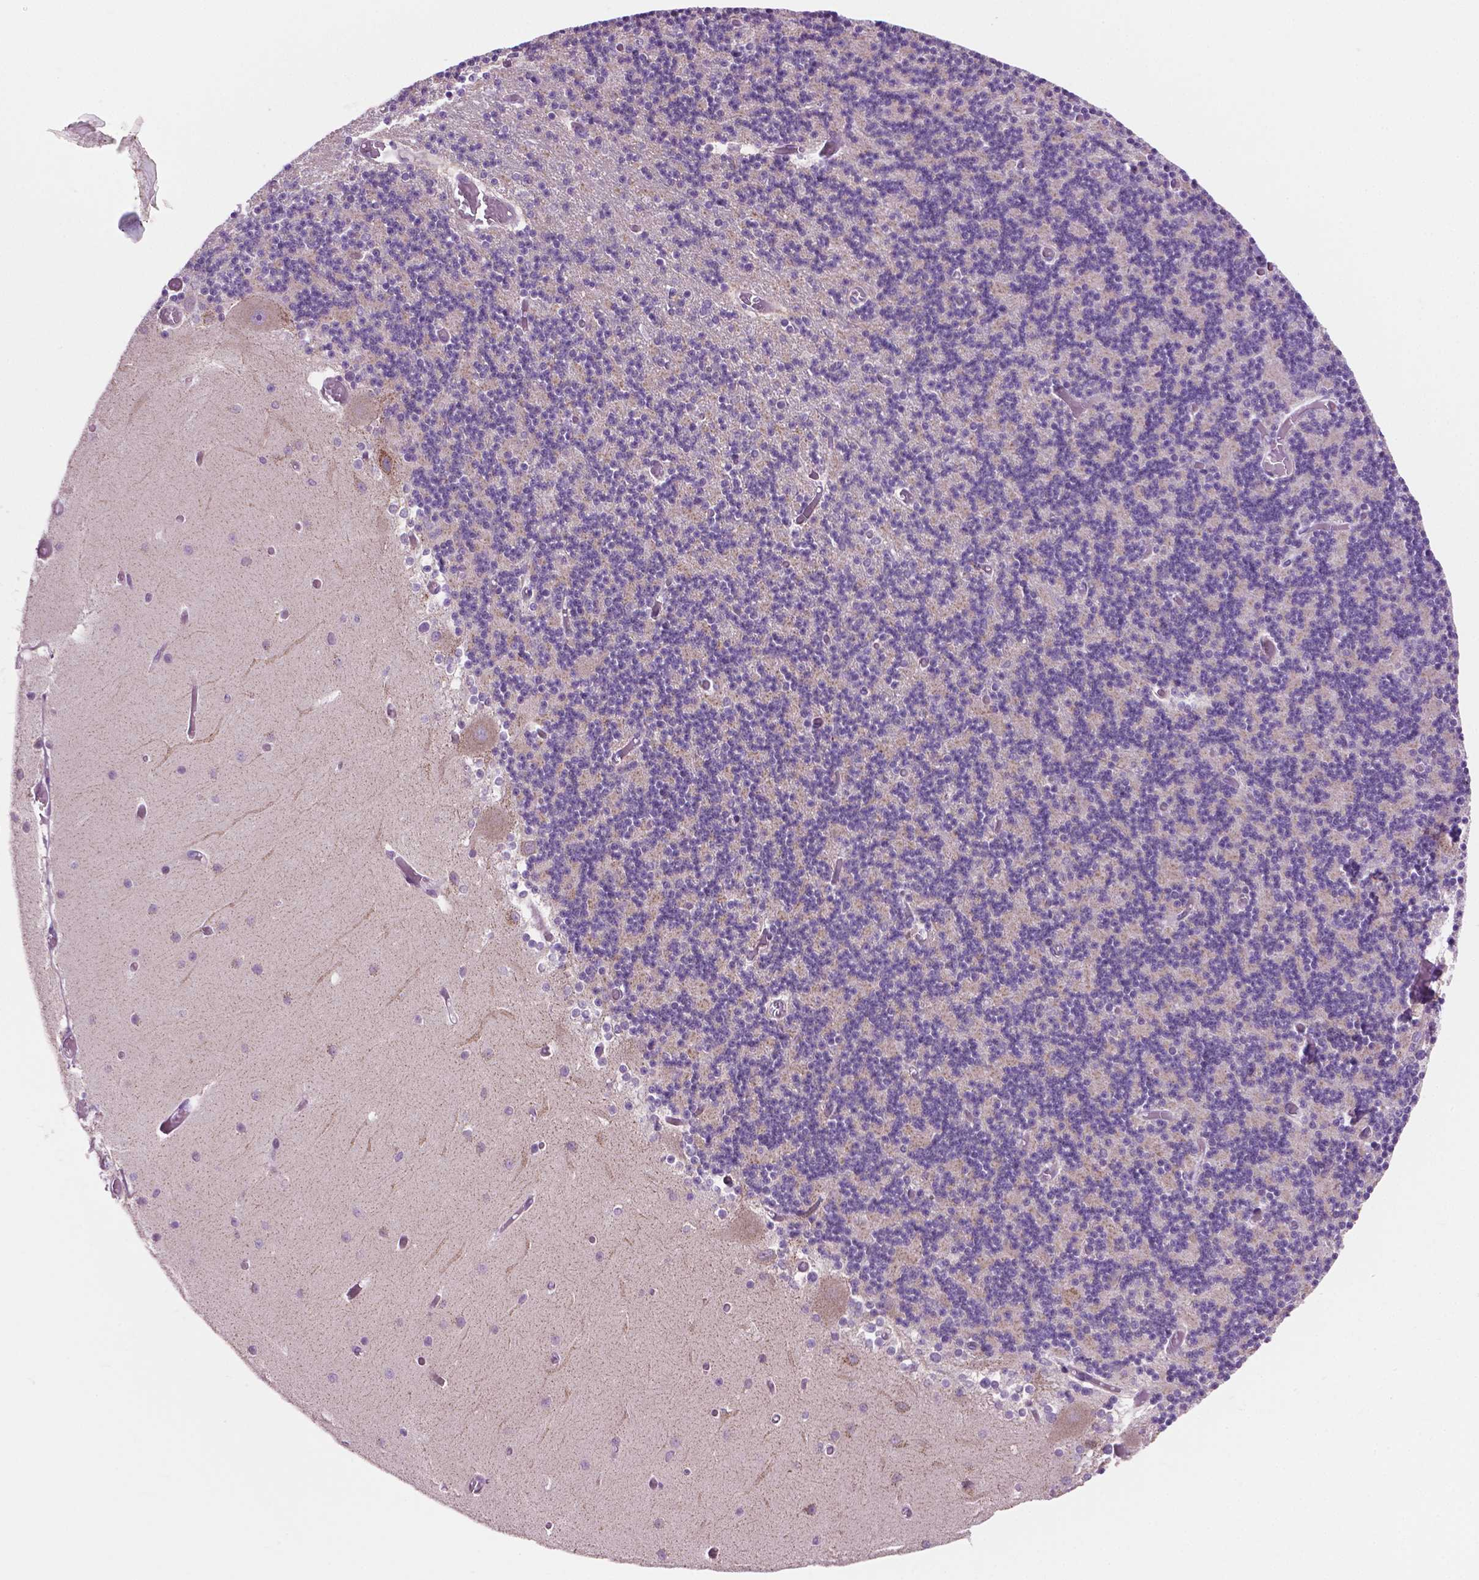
{"staining": {"intensity": "weak", "quantity": "<25%", "location": "cytoplasmic/membranous"}, "tissue": "cerebellum", "cell_type": "Cells in granular layer", "image_type": "normal", "snomed": [{"axis": "morphology", "description": "Normal tissue, NOS"}, {"axis": "topography", "description": "Cerebellum"}], "caption": "Protein analysis of unremarkable cerebellum demonstrates no significant staining in cells in granular layer. (Stains: DAB immunohistochemistry (IHC) with hematoxylin counter stain, Microscopy: brightfield microscopy at high magnification).", "gene": "MZT1", "patient": {"sex": "female", "age": 28}}